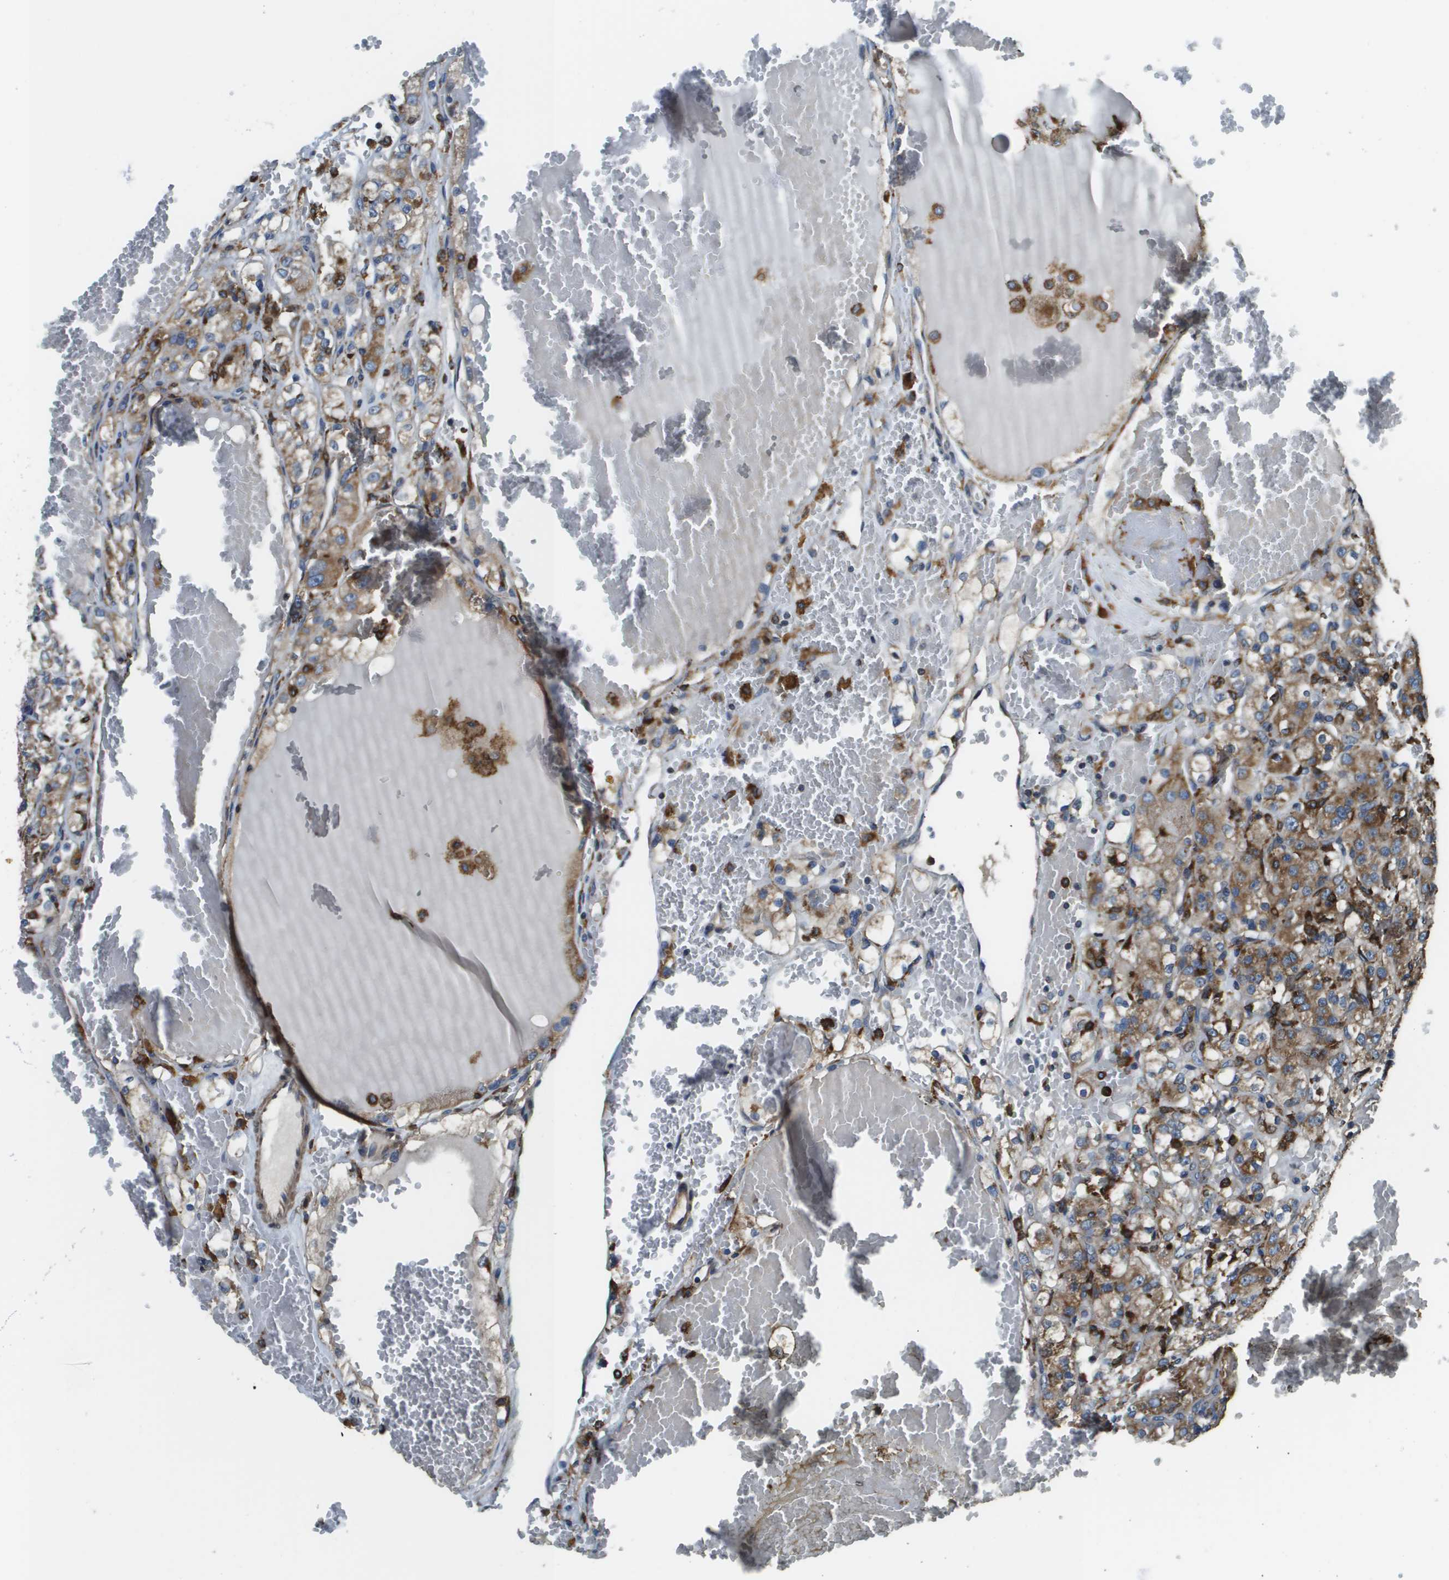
{"staining": {"intensity": "moderate", "quantity": "<25%", "location": "cytoplasmic/membranous"}, "tissue": "renal cancer", "cell_type": "Tumor cells", "image_type": "cancer", "snomed": [{"axis": "morphology", "description": "Normal tissue, NOS"}, {"axis": "morphology", "description": "Adenocarcinoma, NOS"}, {"axis": "topography", "description": "Kidney"}], "caption": "Brown immunohistochemical staining in human renal cancer exhibits moderate cytoplasmic/membranous expression in approximately <25% of tumor cells.", "gene": "CNPY3", "patient": {"sex": "male", "age": 61}}